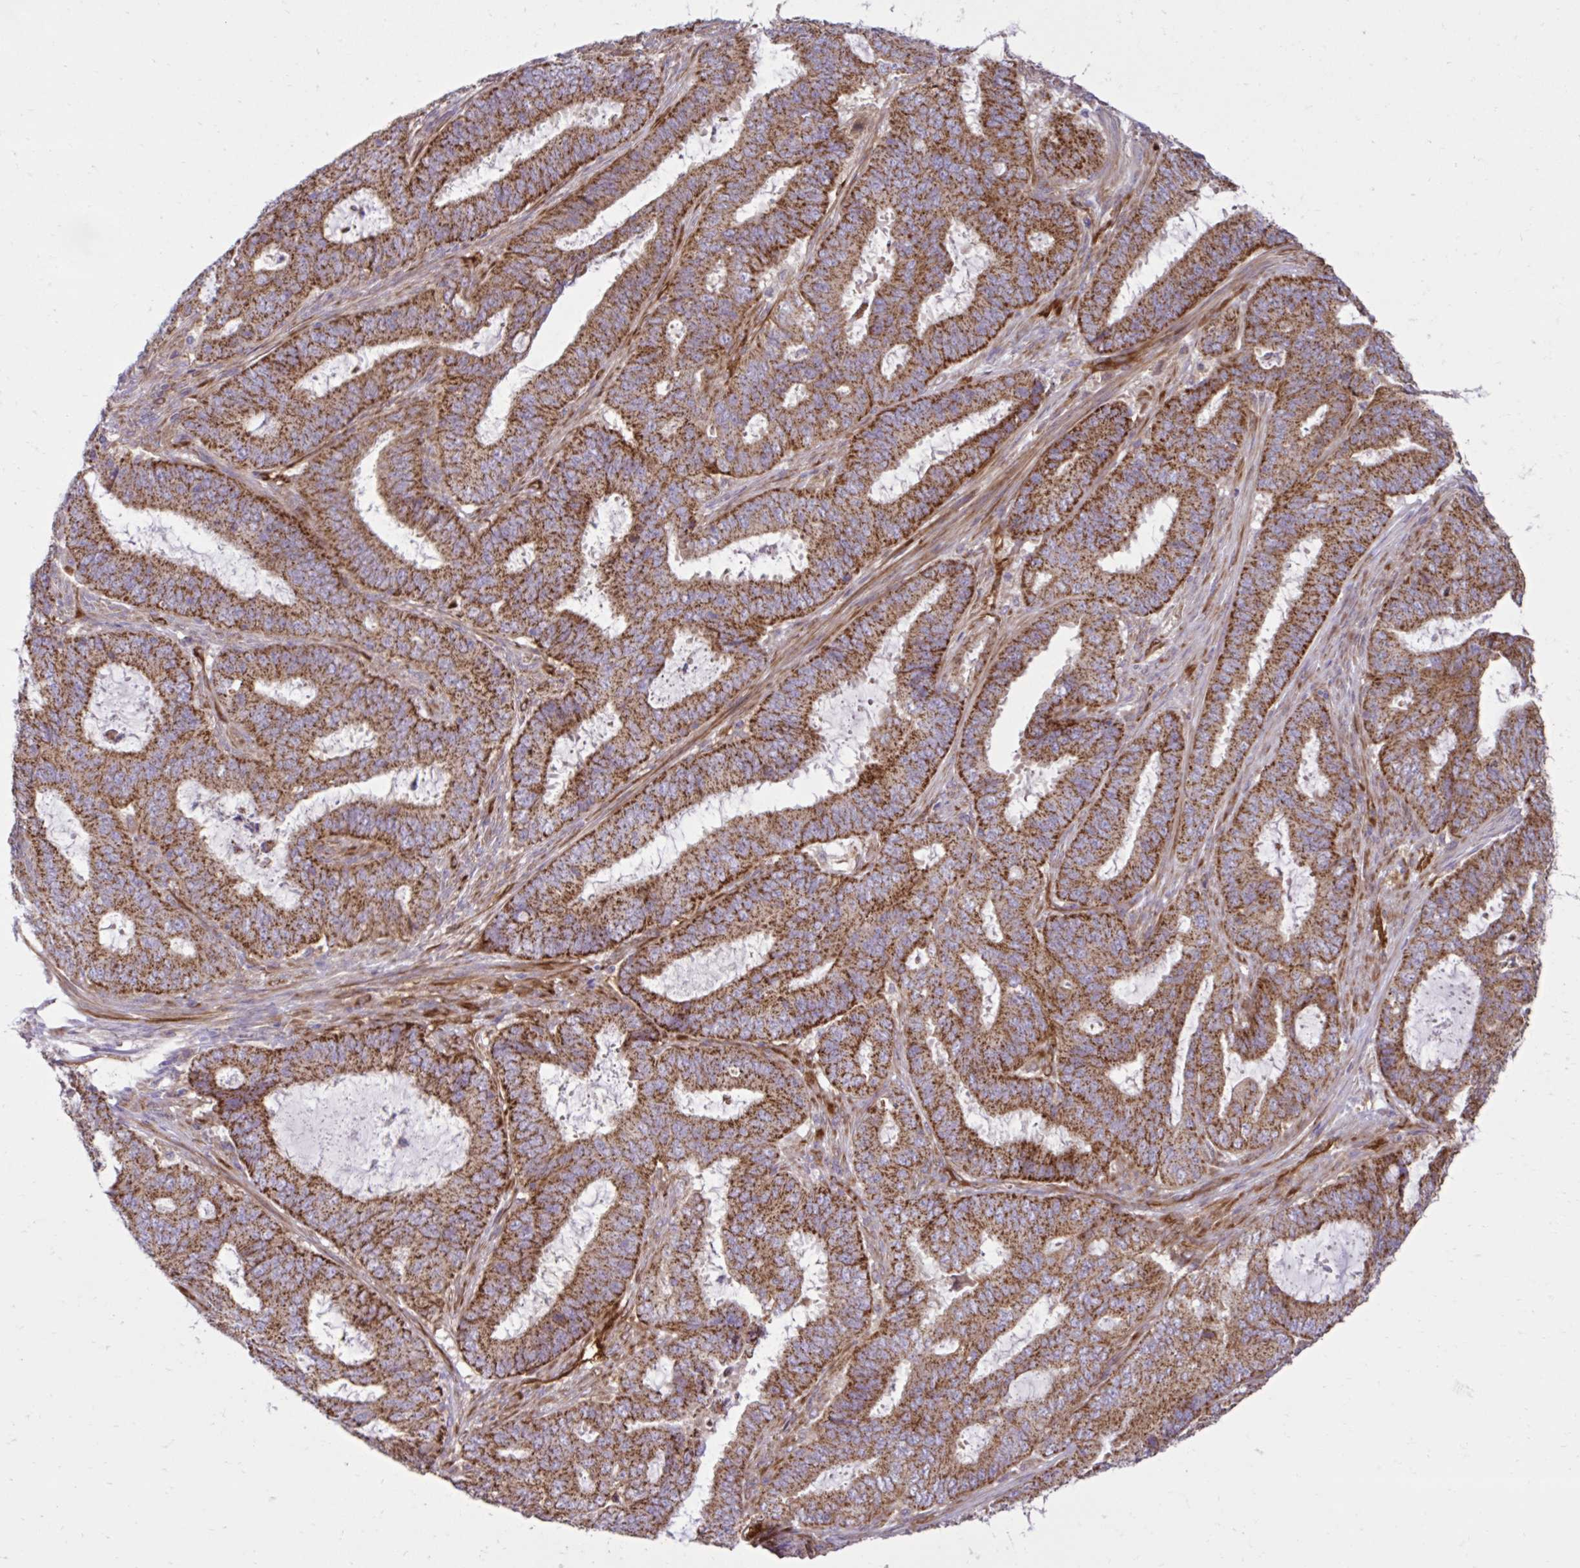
{"staining": {"intensity": "strong", "quantity": ">75%", "location": "cytoplasmic/membranous"}, "tissue": "endometrial cancer", "cell_type": "Tumor cells", "image_type": "cancer", "snomed": [{"axis": "morphology", "description": "Adenocarcinoma, NOS"}, {"axis": "topography", "description": "Endometrium"}], "caption": "A micrograph of endometrial cancer (adenocarcinoma) stained for a protein demonstrates strong cytoplasmic/membranous brown staining in tumor cells.", "gene": "LIMS1", "patient": {"sex": "female", "age": 51}}